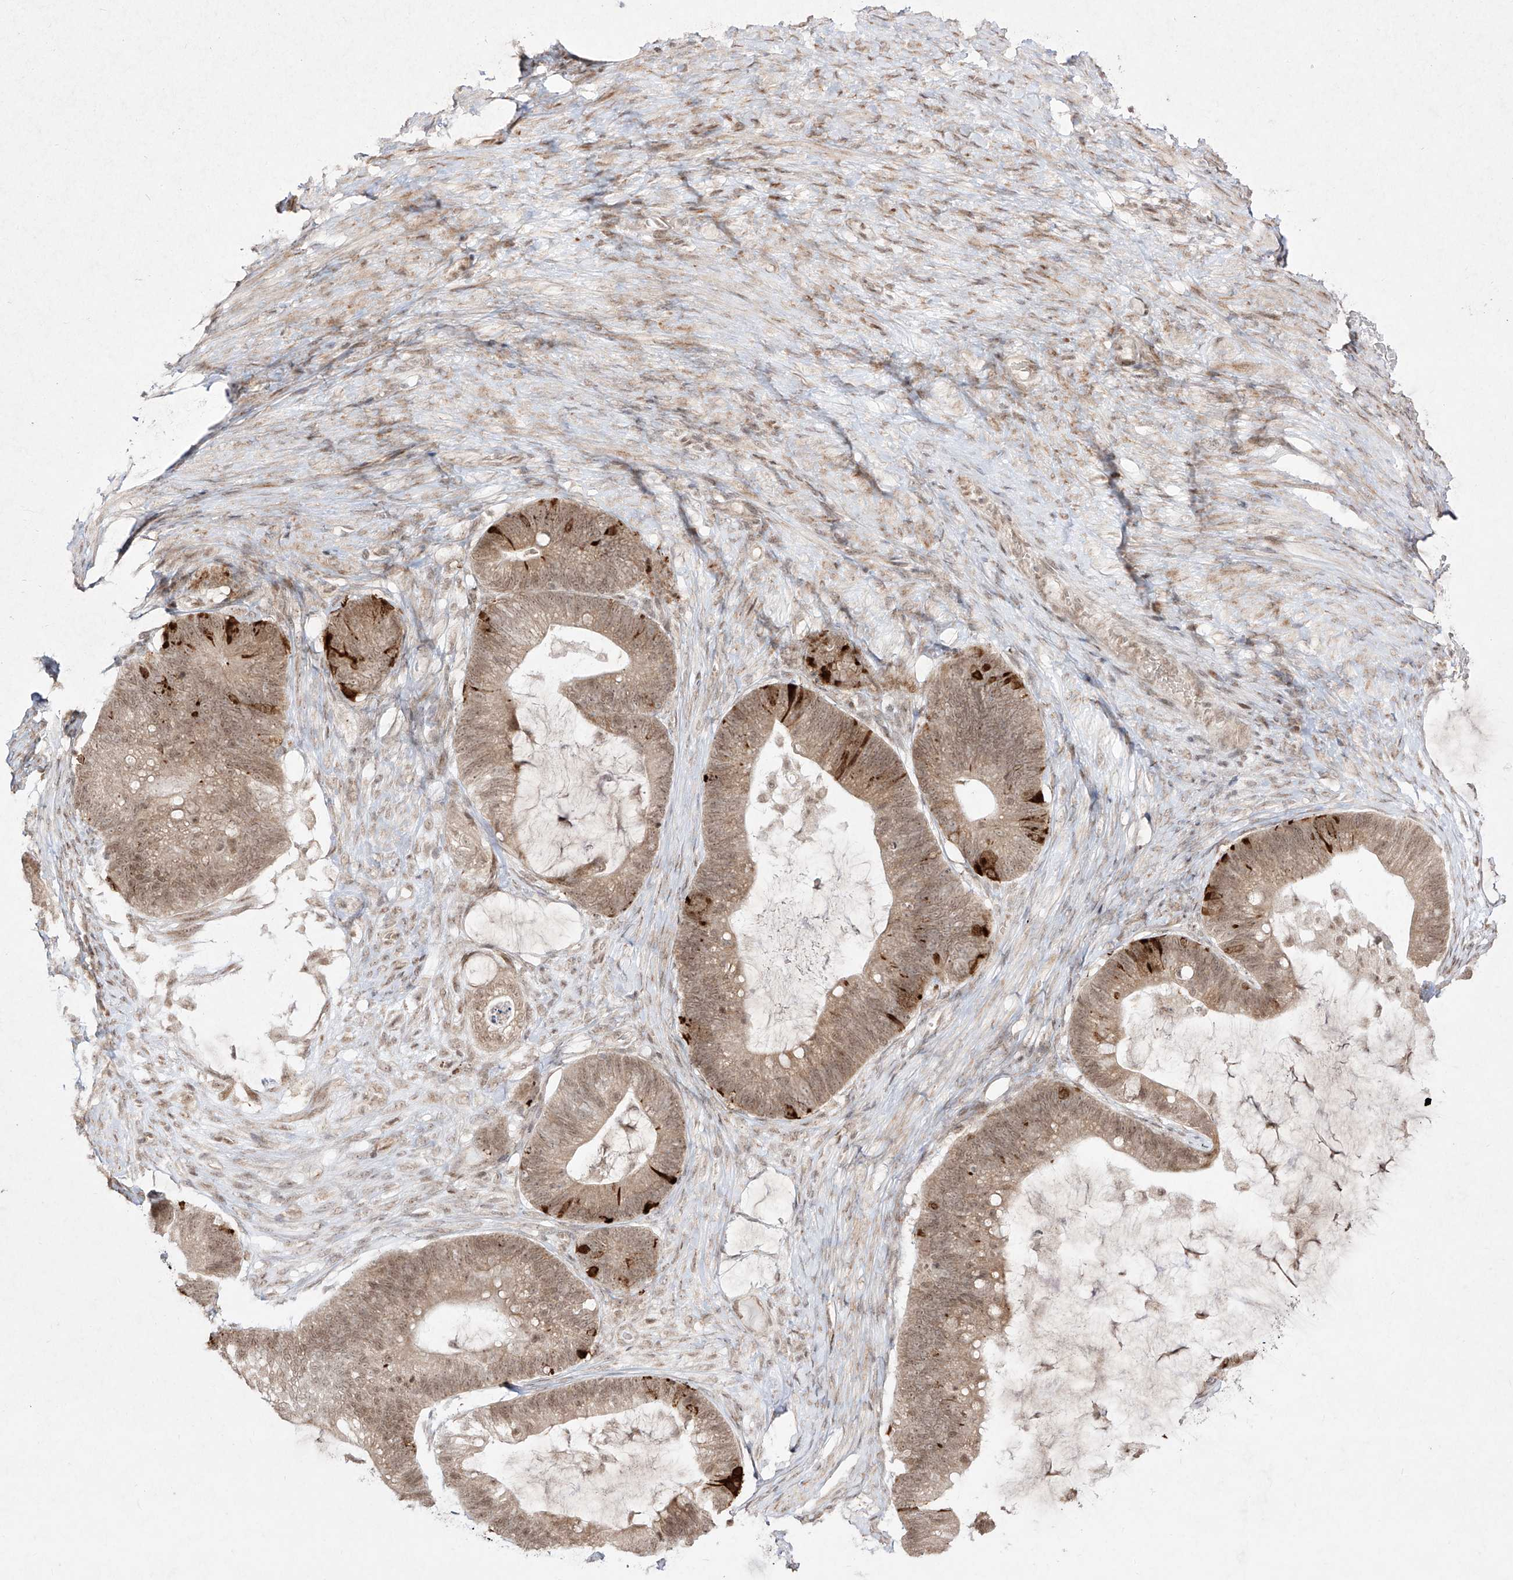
{"staining": {"intensity": "weak", "quantity": ">75%", "location": "cytoplasmic/membranous,nuclear"}, "tissue": "ovarian cancer", "cell_type": "Tumor cells", "image_type": "cancer", "snomed": [{"axis": "morphology", "description": "Cystadenocarcinoma, mucinous, NOS"}, {"axis": "topography", "description": "Ovary"}], "caption": "Protein expression analysis of human ovarian mucinous cystadenocarcinoma reveals weak cytoplasmic/membranous and nuclear expression in about >75% of tumor cells.", "gene": "SNRNP27", "patient": {"sex": "female", "age": 61}}